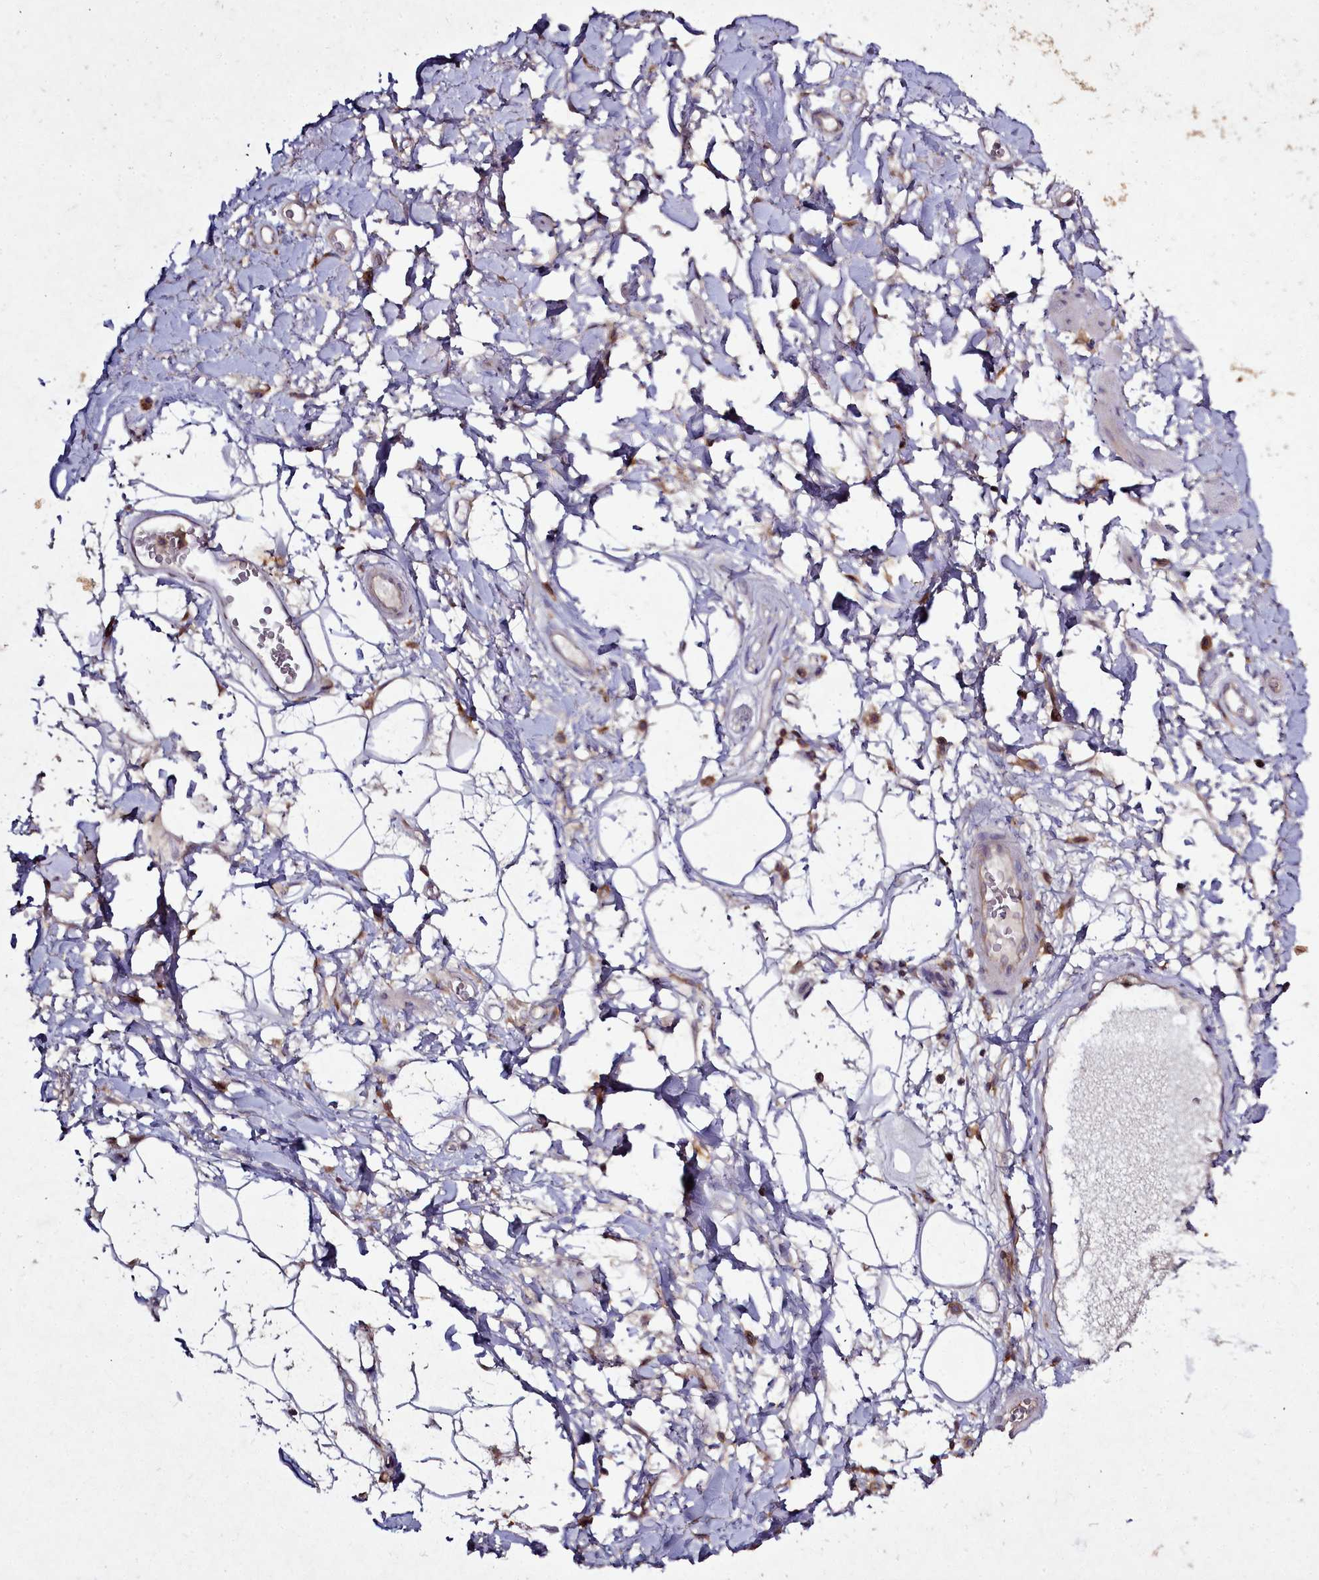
{"staining": {"intensity": "negative", "quantity": "none", "location": "none"}, "tissue": "adipose tissue", "cell_type": "Adipocytes", "image_type": "normal", "snomed": [{"axis": "morphology", "description": "Normal tissue, NOS"}, {"axis": "morphology", "description": "Adenocarcinoma, NOS"}, {"axis": "topography", "description": "Rectum"}, {"axis": "topography", "description": "Vagina"}, {"axis": "topography", "description": "Peripheral nerve tissue"}], "caption": "Adipocytes show no significant expression in normal adipose tissue. The staining was performed using DAB (3,3'-diaminobenzidine) to visualize the protein expression in brown, while the nuclei were stained in blue with hematoxylin (Magnification: 20x).", "gene": "NCKAP1L", "patient": {"sex": "female", "age": 71}}